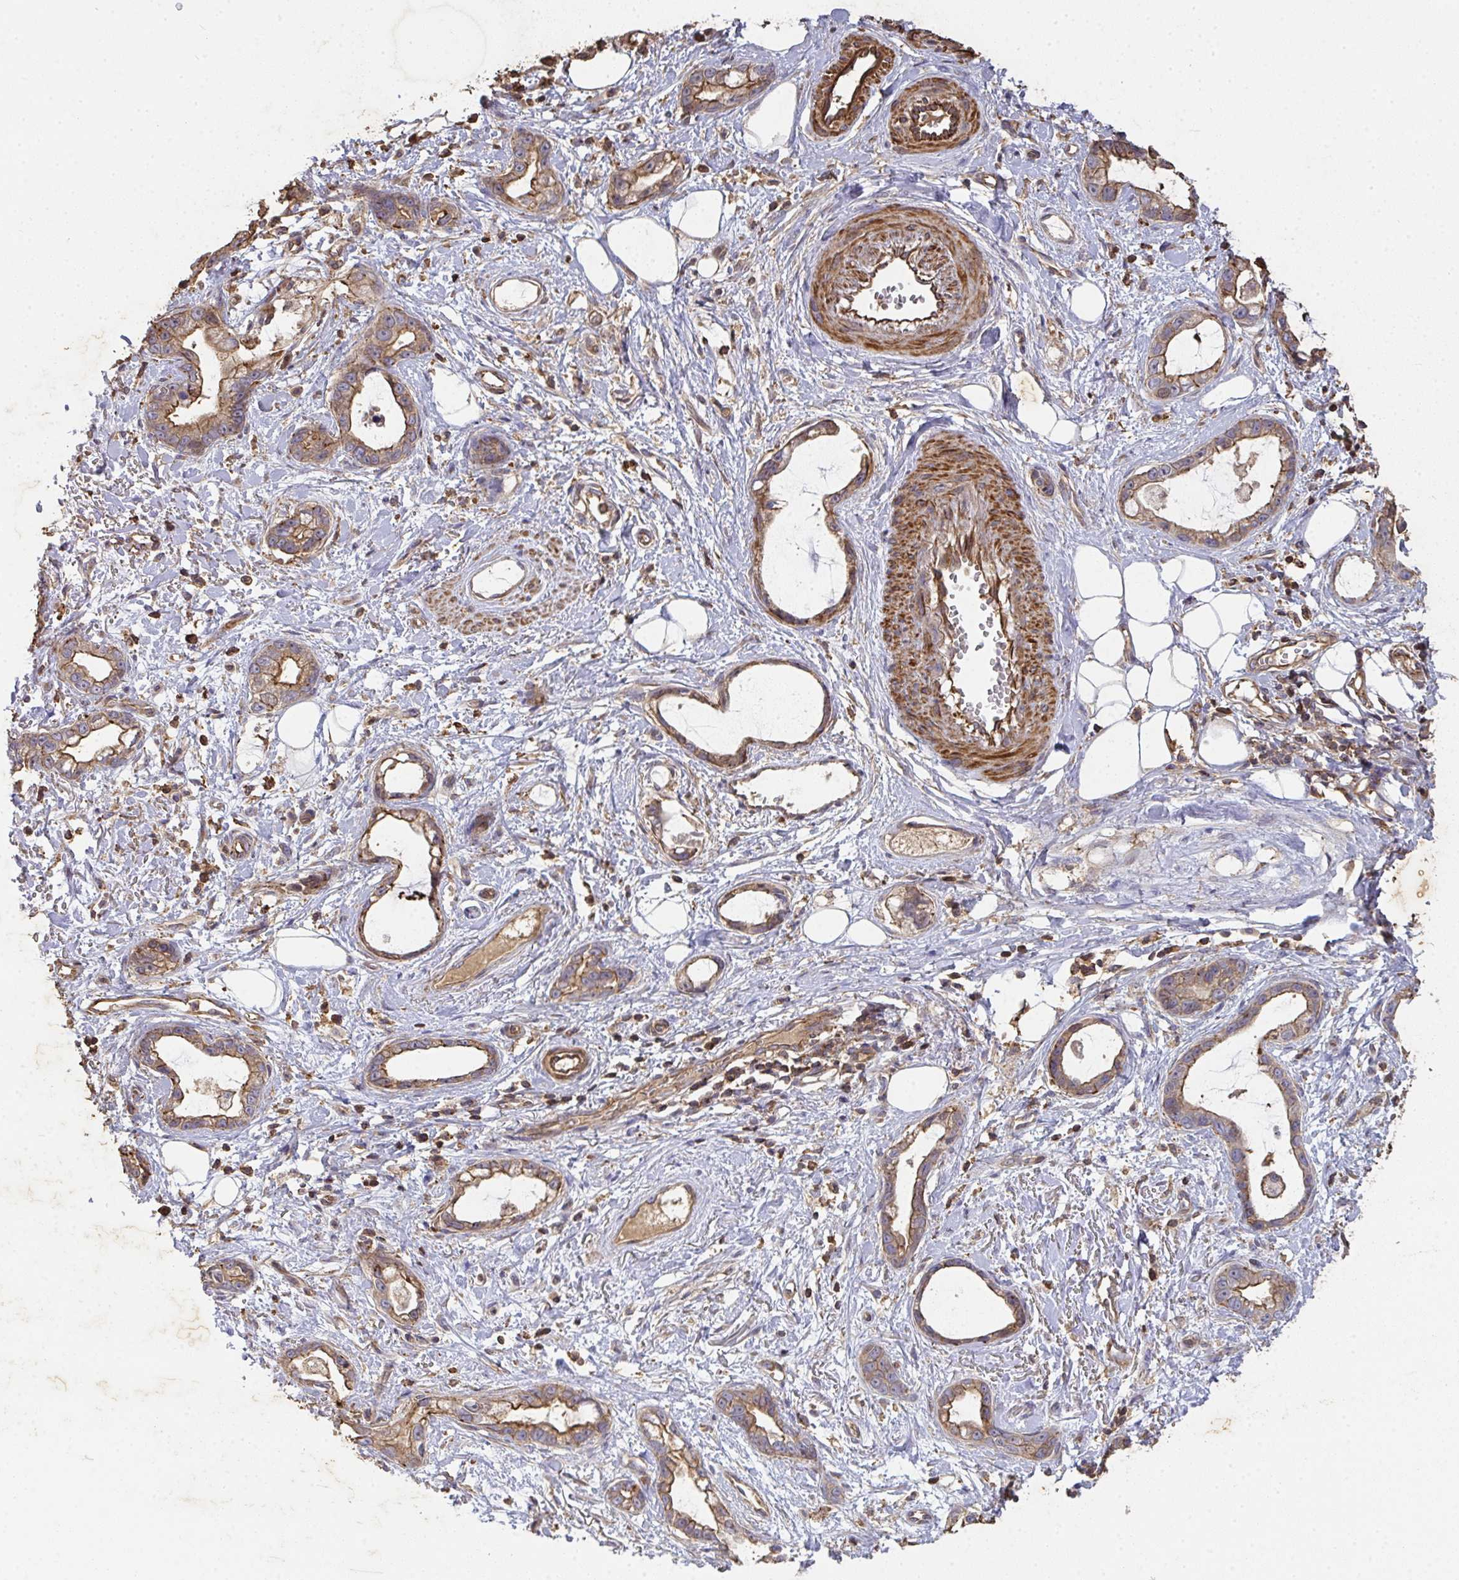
{"staining": {"intensity": "moderate", "quantity": ">75%", "location": "cytoplasmic/membranous"}, "tissue": "stomach cancer", "cell_type": "Tumor cells", "image_type": "cancer", "snomed": [{"axis": "morphology", "description": "Adenocarcinoma, NOS"}, {"axis": "topography", "description": "Stomach"}], "caption": "Human adenocarcinoma (stomach) stained for a protein (brown) demonstrates moderate cytoplasmic/membranous positive expression in approximately >75% of tumor cells.", "gene": "TNMD", "patient": {"sex": "male", "age": 55}}